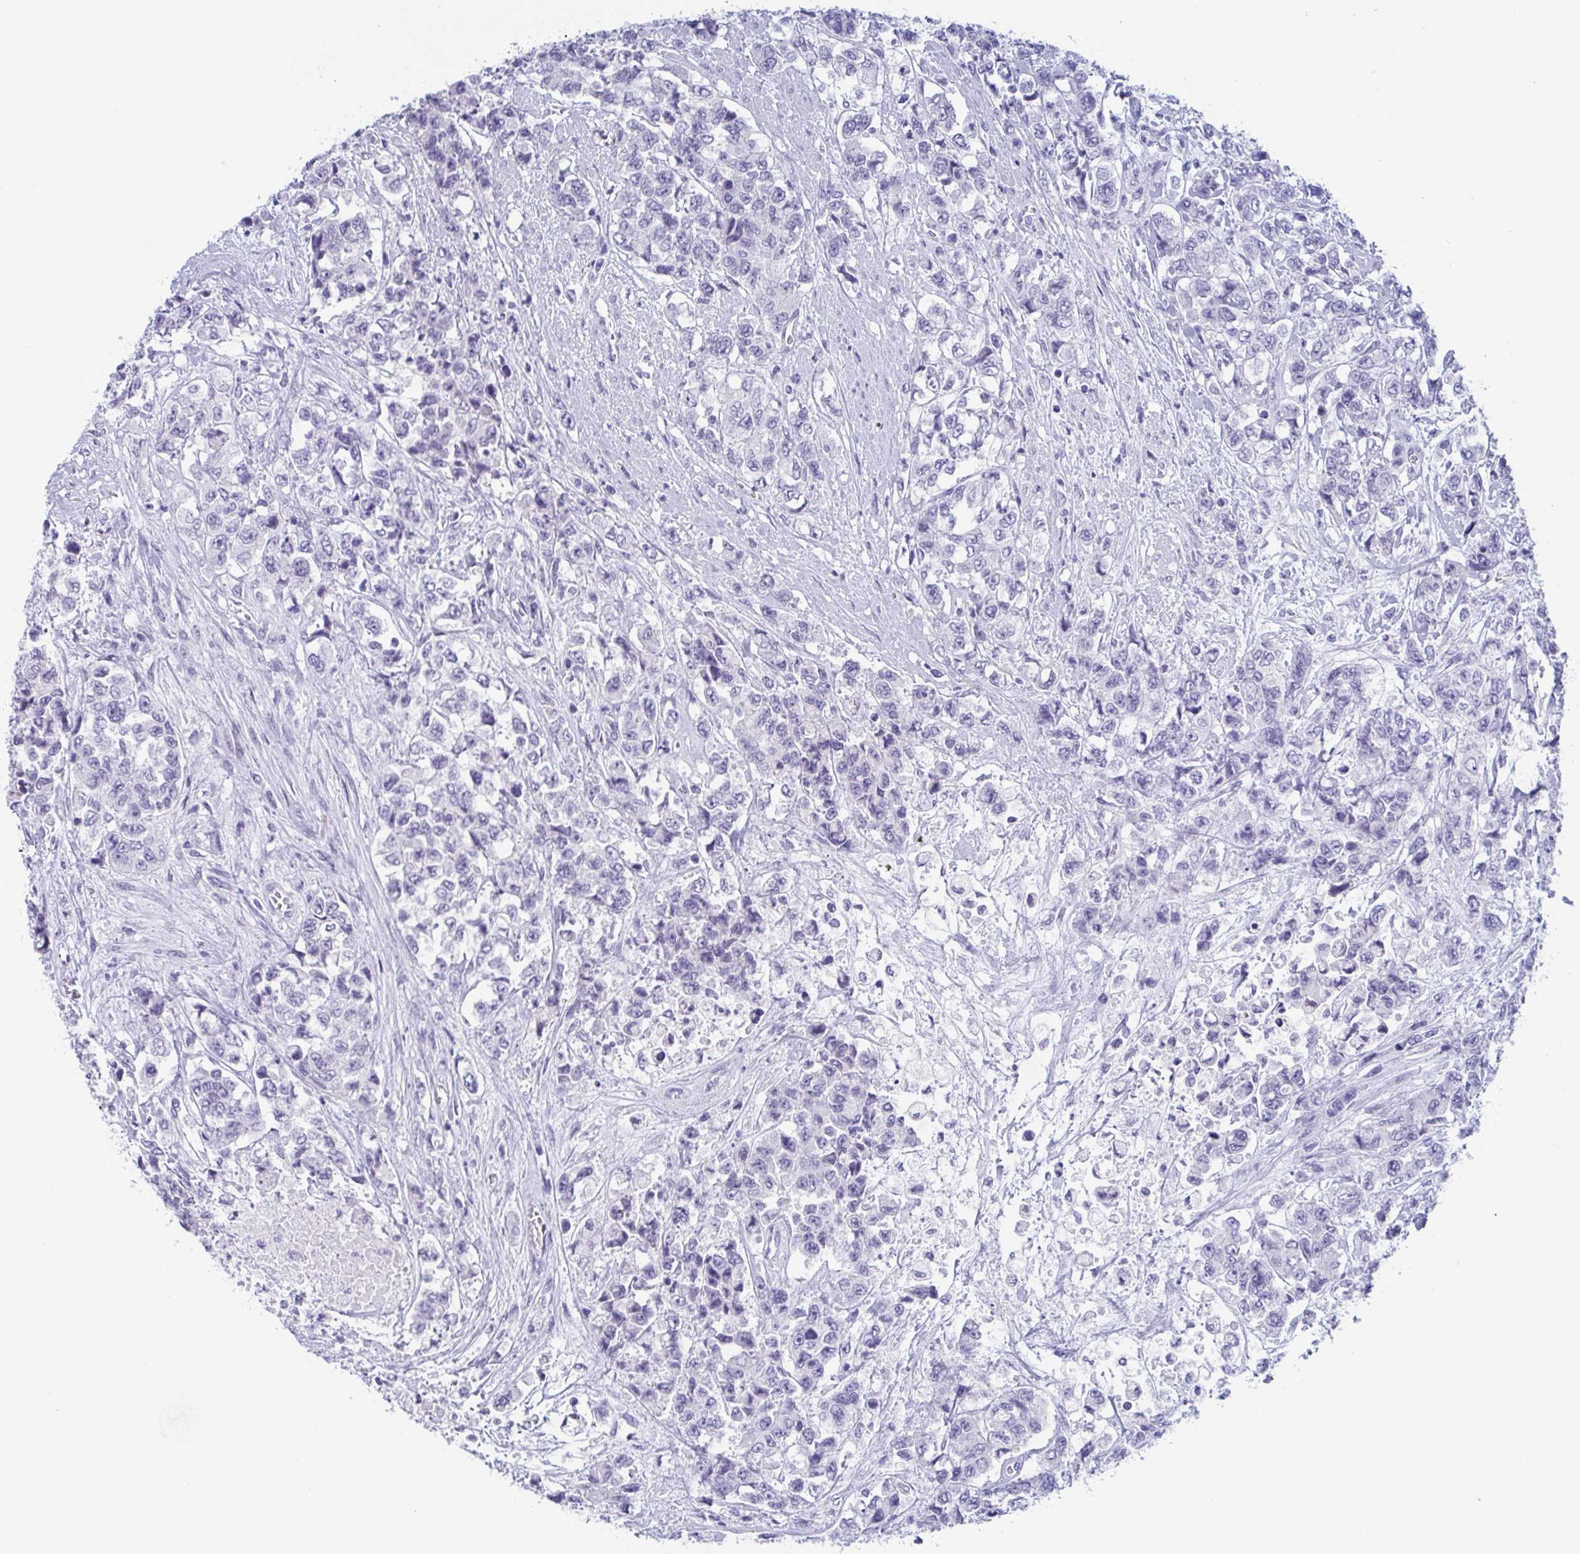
{"staining": {"intensity": "negative", "quantity": "none", "location": "none"}, "tissue": "urothelial cancer", "cell_type": "Tumor cells", "image_type": "cancer", "snomed": [{"axis": "morphology", "description": "Urothelial carcinoma, High grade"}, {"axis": "topography", "description": "Urinary bladder"}], "caption": "Immunohistochemistry (IHC) photomicrograph of human urothelial carcinoma (high-grade) stained for a protein (brown), which exhibits no staining in tumor cells. (Stains: DAB (3,3'-diaminobenzidine) immunohistochemistry with hematoxylin counter stain, Microscopy: brightfield microscopy at high magnification).", "gene": "CDX4", "patient": {"sex": "female", "age": 78}}